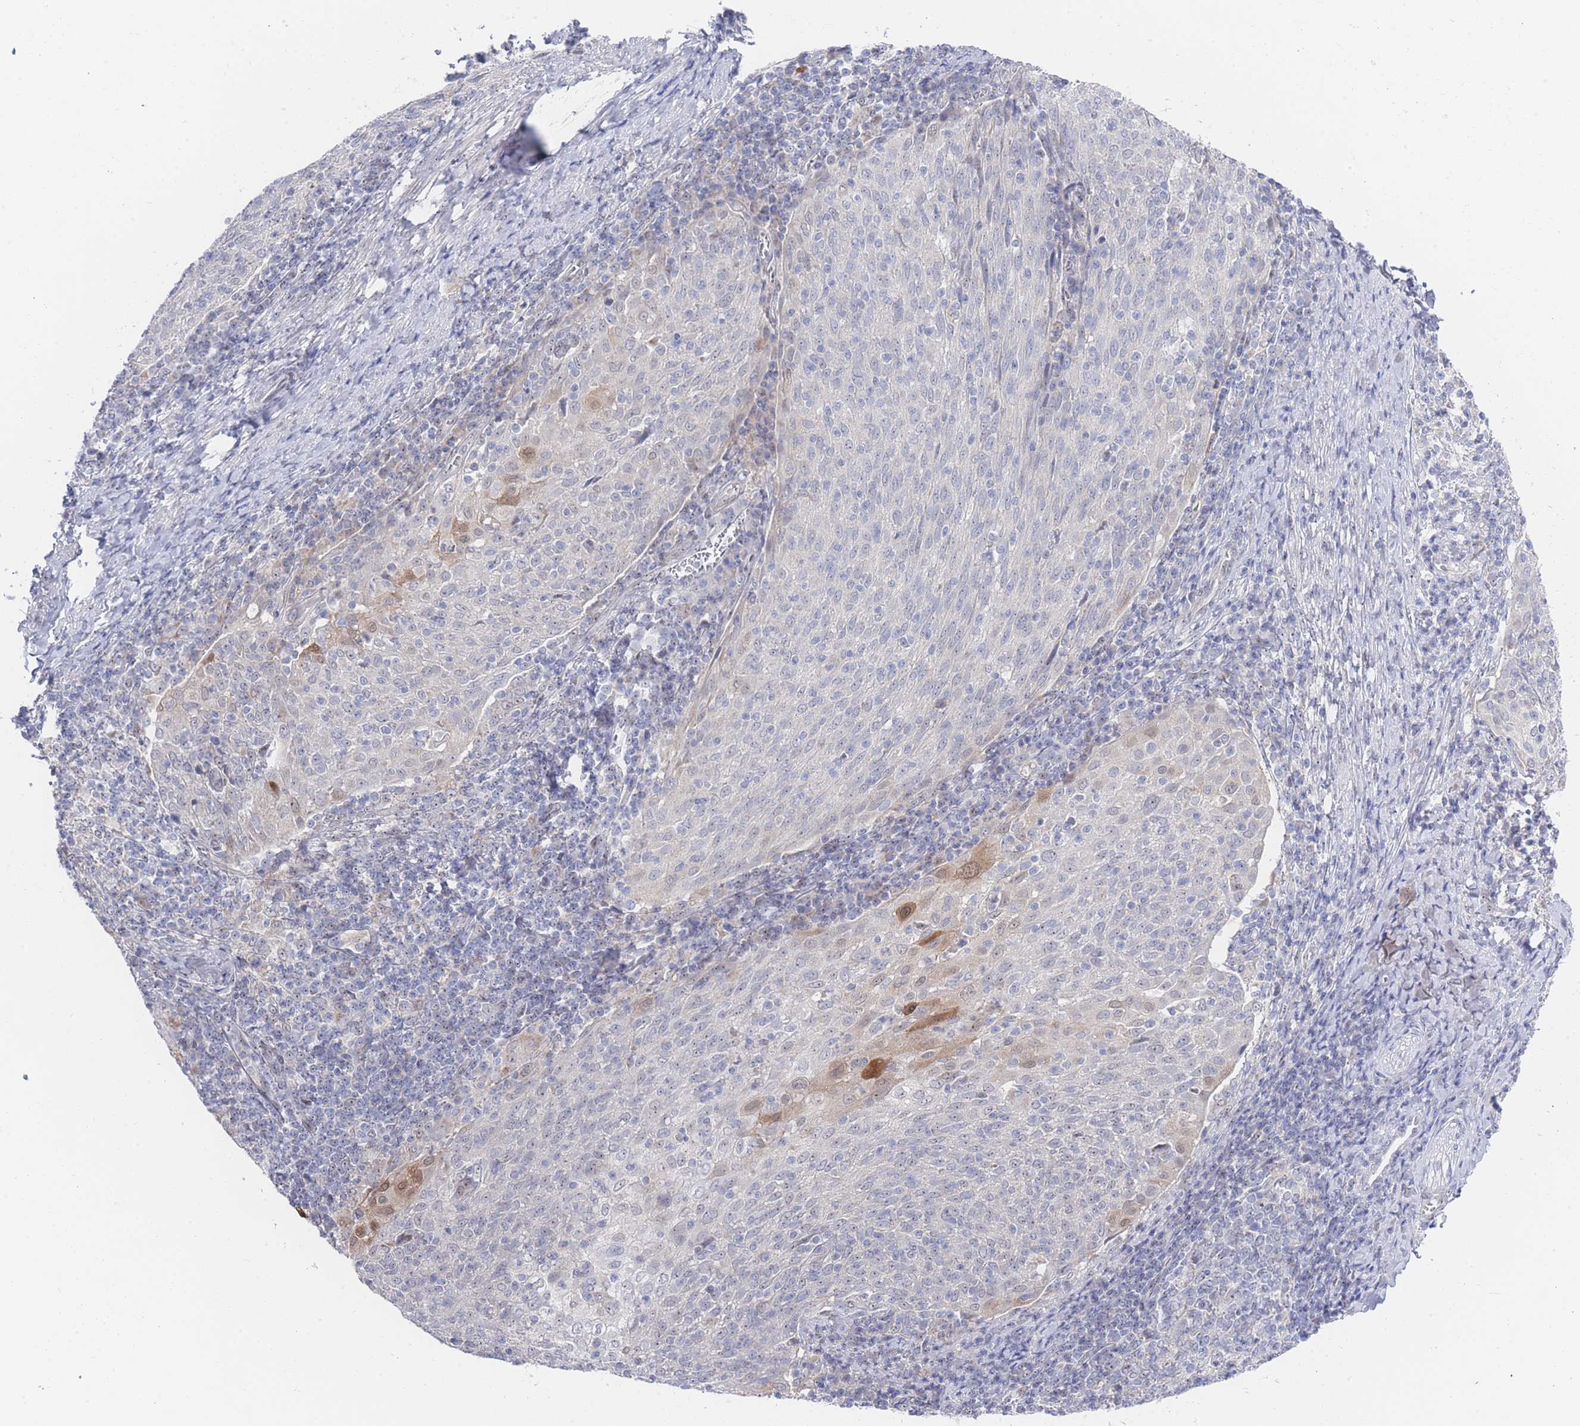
{"staining": {"intensity": "moderate", "quantity": "<25%", "location": "cytoplasmic/membranous,nuclear"}, "tissue": "cervical cancer", "cell_type": "Tumor cells", "image_type": "cancer", "snomed": [{"axis": "morphology", "description": "Squamous cell carcinoma, NOS"}, {"axis": "topography", "description": "Cervix"}], "caption": "Immunohistochemistry (IHC) staining of cervical cancer, which exhibits low levels of moderate cytoplasmic/membranous and nuclear positivity in about <25% of tumor cells indicating moderate cytoplasmic/membranous and nuclear protein staining. The staining was performed using DAB (3,3'-diaminobenzidine) (brown) for protein detection and nuclei were counterstained in hematoxylin (blue).", "gene": "ZNF142", "patient": {"sex": "female", "age": 52}}